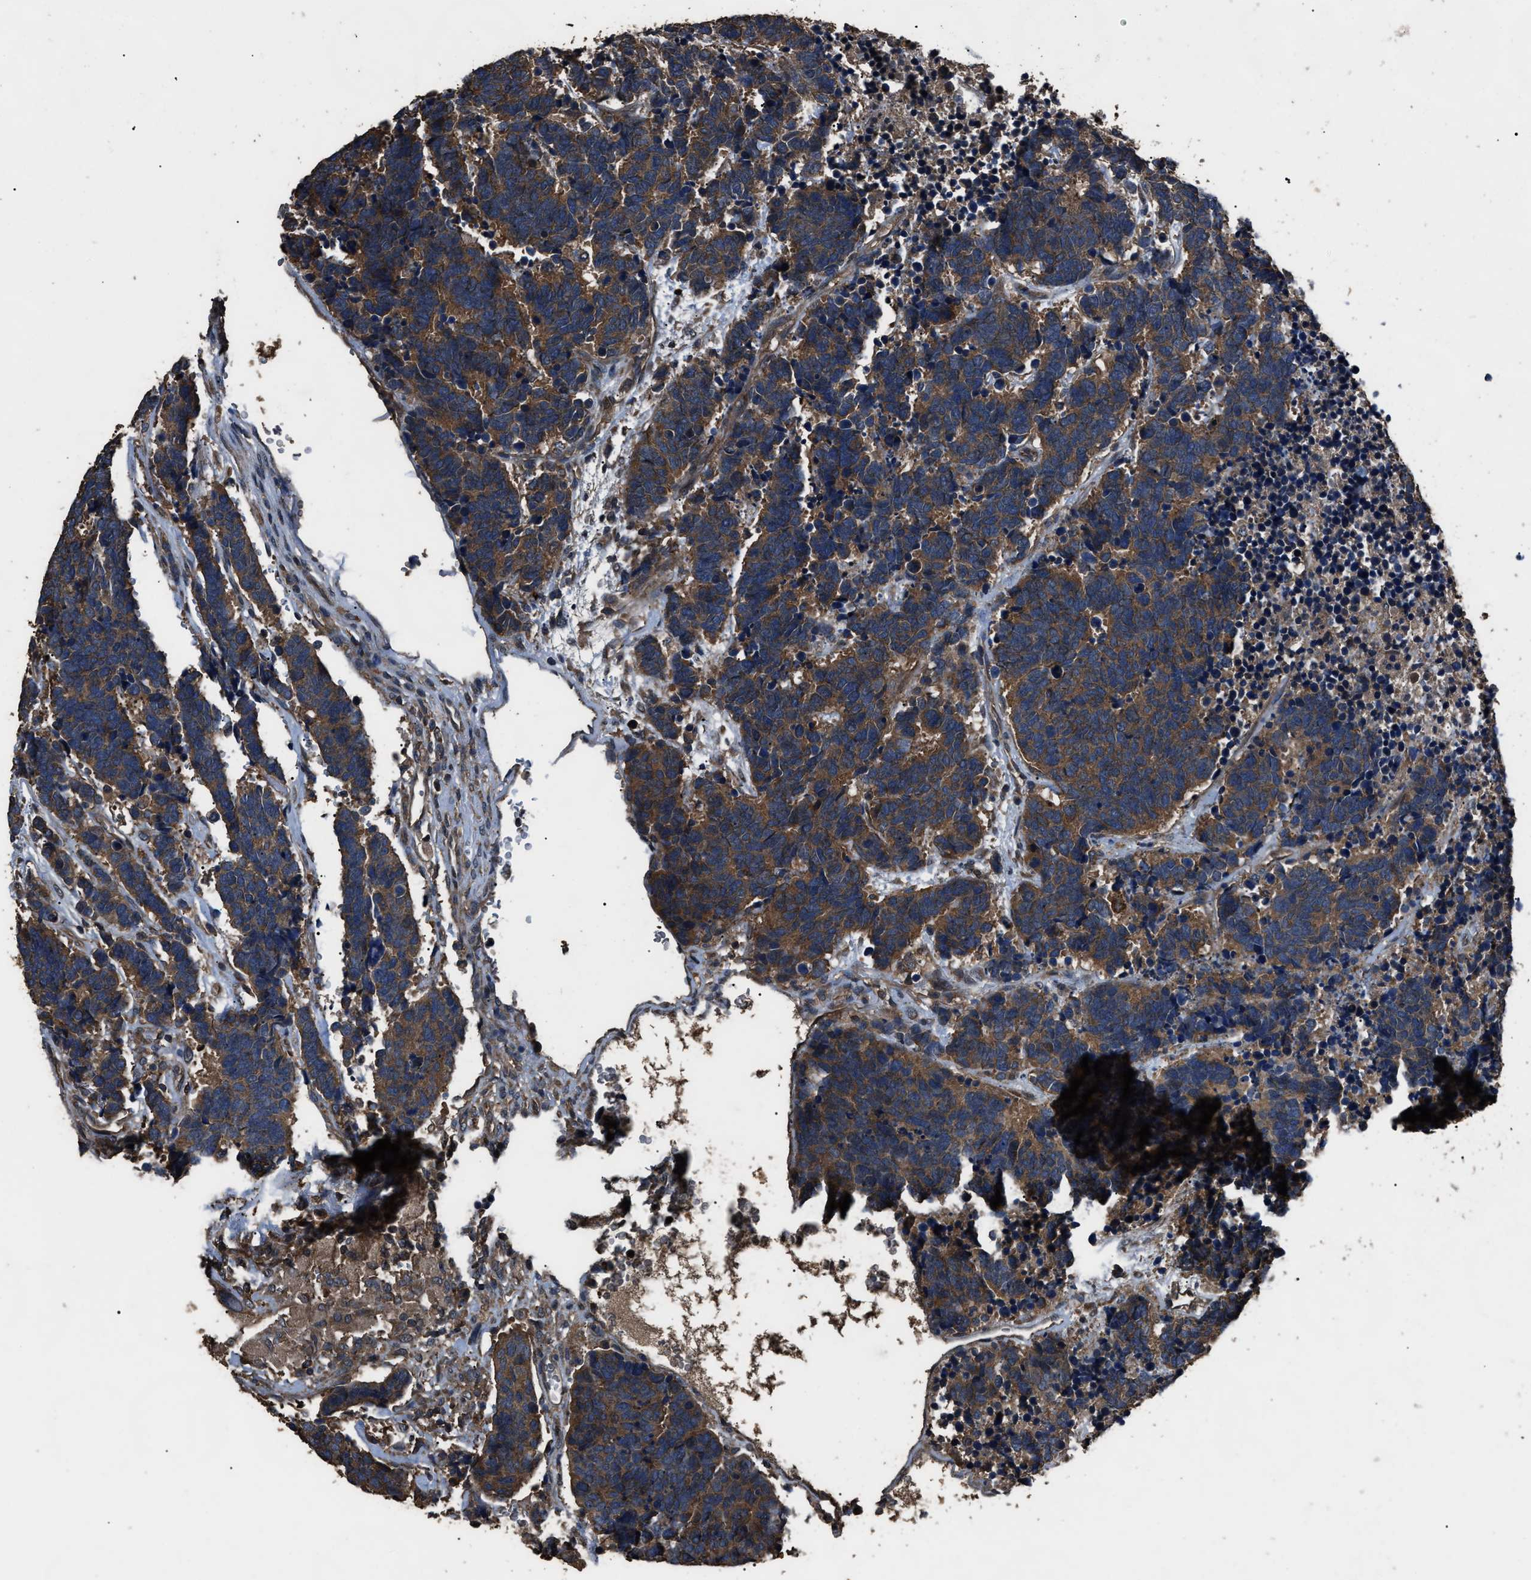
{"staining": {"intensity": "strong", "quantity": ">75%", "location": "cytoplasmic/membranous"}, "tissue": "carcinoid", "cell_type": "Tumor cells", "image_type": "cancer", "snomed": [{"axis": "morphology", "description": "Carcinoma, NOS"}, {"axis": "morphology", "description": "Carcinoid, malignant, NOS"}, {"axis": "topography", "description": "Urinary bladder"}], "caption": "Protein staining of carcinoma tissue demonstrates strong cytoplasmic/membranous positivity in about >75% of tumor cells.", "gene": "RNF216", "patient": {"sex": "male", "age": 57}}